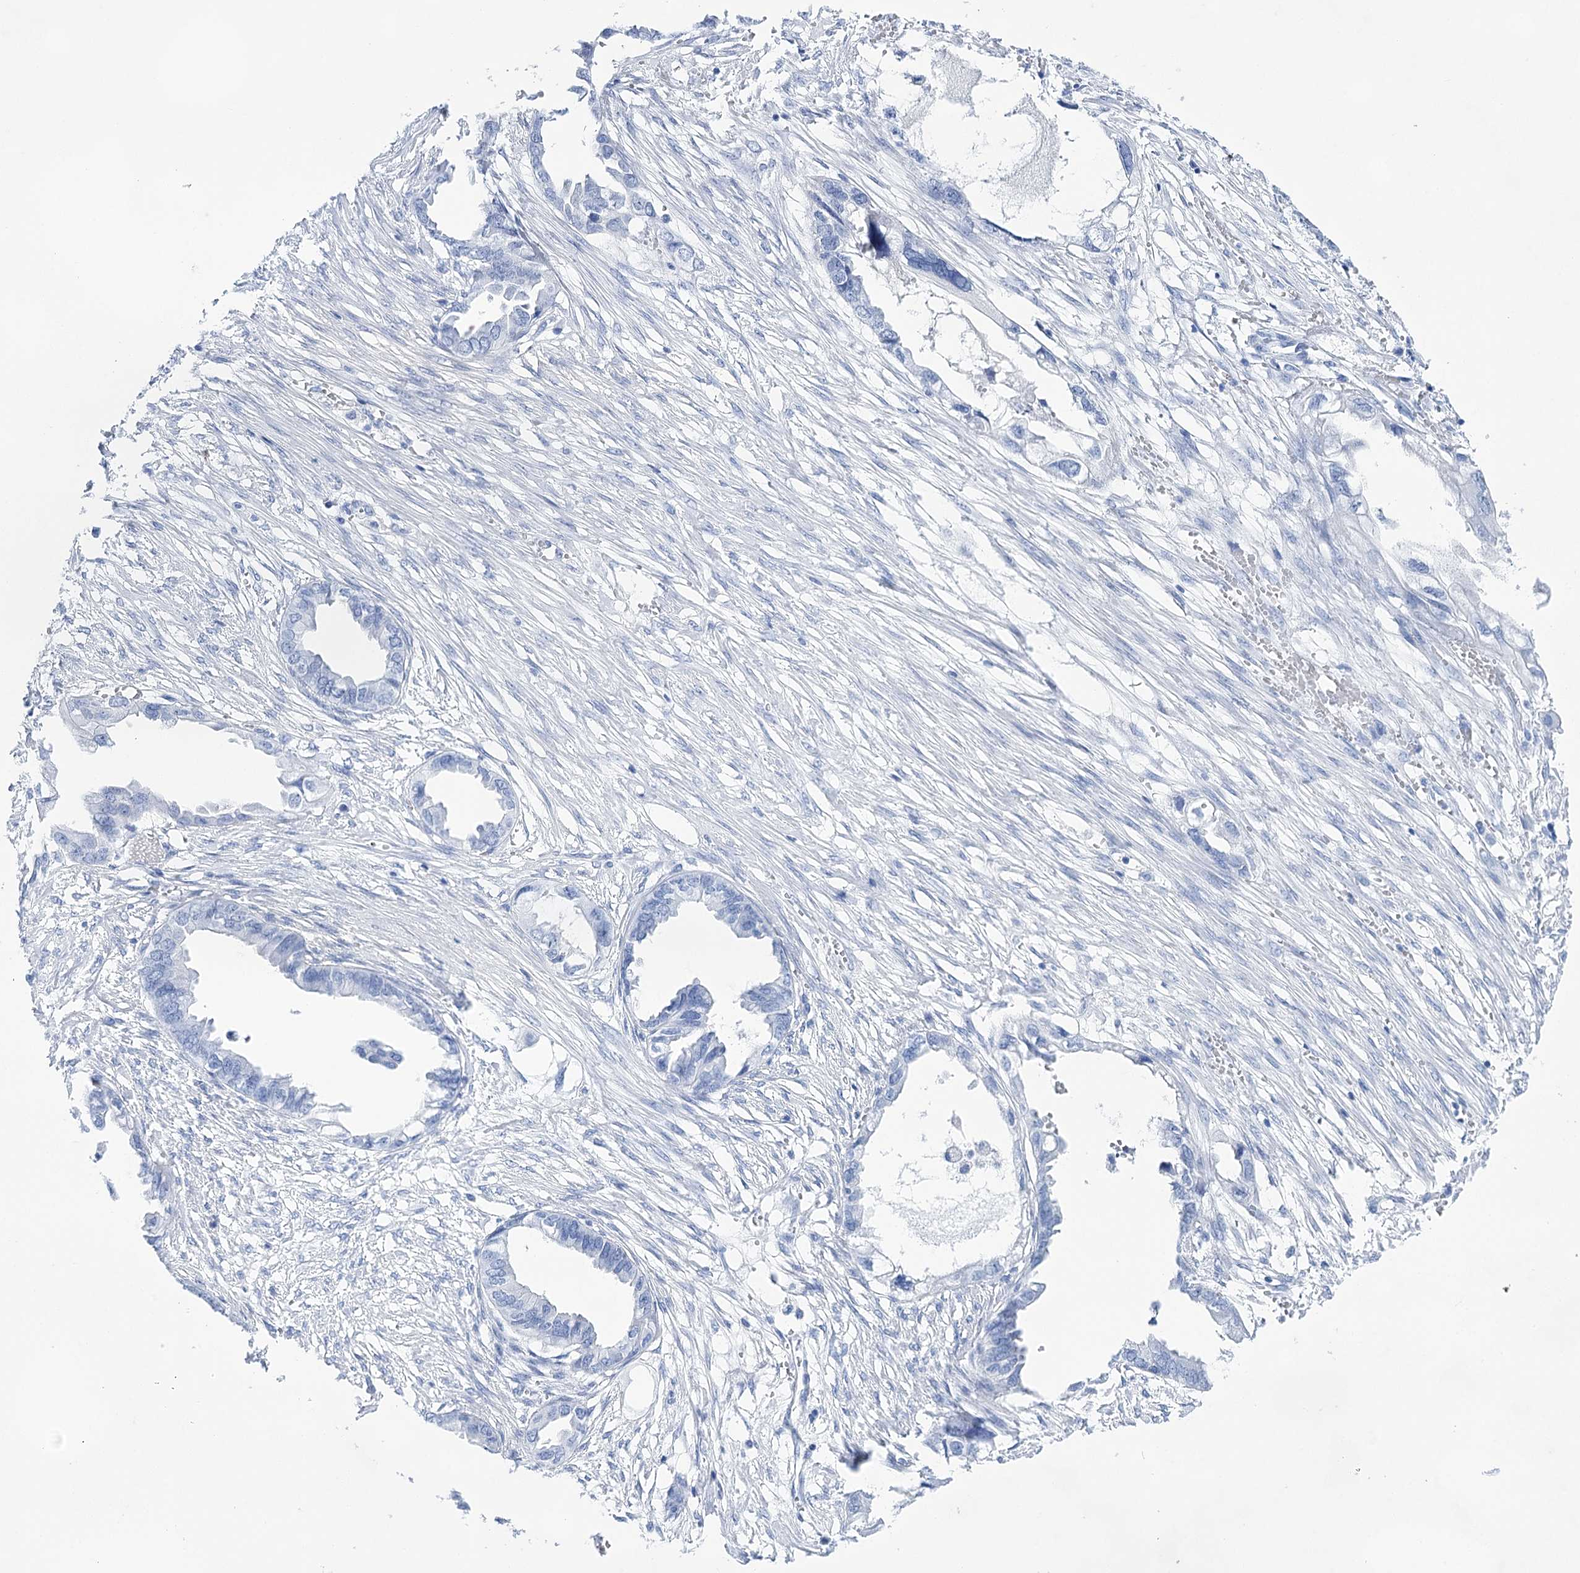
{"staining": {"intensity": "negative", "quantity": "none", "location": "none"}, "tissue": "endometrial cancer", "cell_type": "Tumor cells", "image_type": "cancer", "snomed": [{"axis": "morphology", "description": "Adenocarcinoma, NOS"}, {"axis": "morphology", "description": "Adenocarcinoma, metastatic, NOS"}, {"axis": "topography", "description": "Adipose tissue"}, {"axis": "topography", "description": "Endometrium"}], "caption": "Photomicrograph shows no significant protein staining in tumor cells of adenocarcinoma (endometrial). The staining was performed using DAB (3,3'-diaminobenzidine) to visualize the protein expression in brown, while the nuclei were stained in blue with hematoxylin (Magnification: 20x).", "gene": "LALBA", "patient": {"sex": "female", "age": 67}}